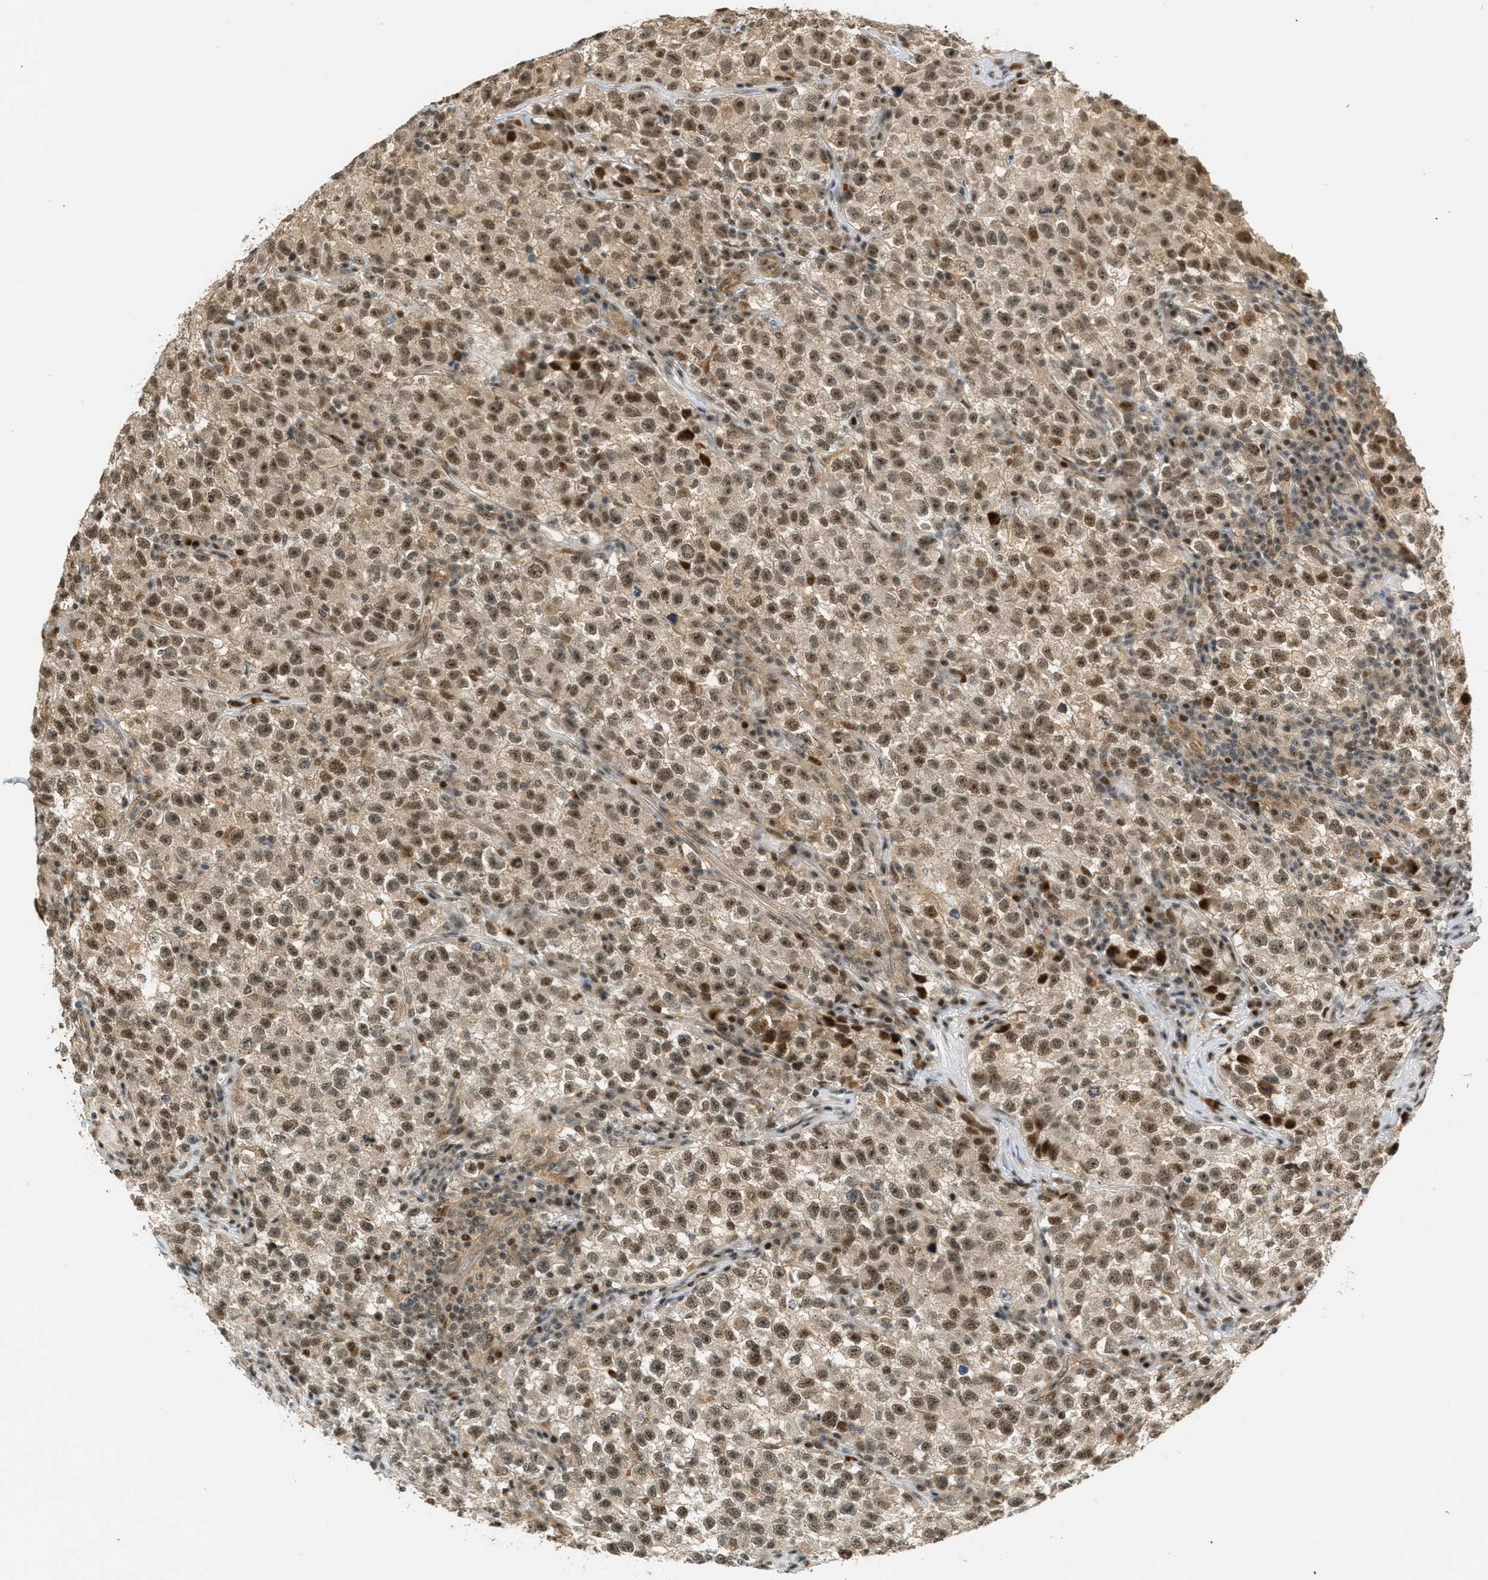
{"staining": {"intensity": "moderate", "quantity": ">75%", "location": "cytoplasmic/membranous,nuclear"}, "tissue": "testis cancer", "cell_type": "Tumor cells", "image_type": "cancer", "snomed": [{"axis": "morphology", "description": "Seminoma, NOS"}, {"axis": "topography", "description": "Testis"}], "caption": "Testis seminoma tissue exhibits moderate cytoplasmic/membranous and nuclear positivity in about >75% of tumor cells, visualized by immunohistochemistry. (IHC, brightfield microscopy, high magnification).", "gene": "FOXM1", "patient": {"sex": "male", "age": 22}}